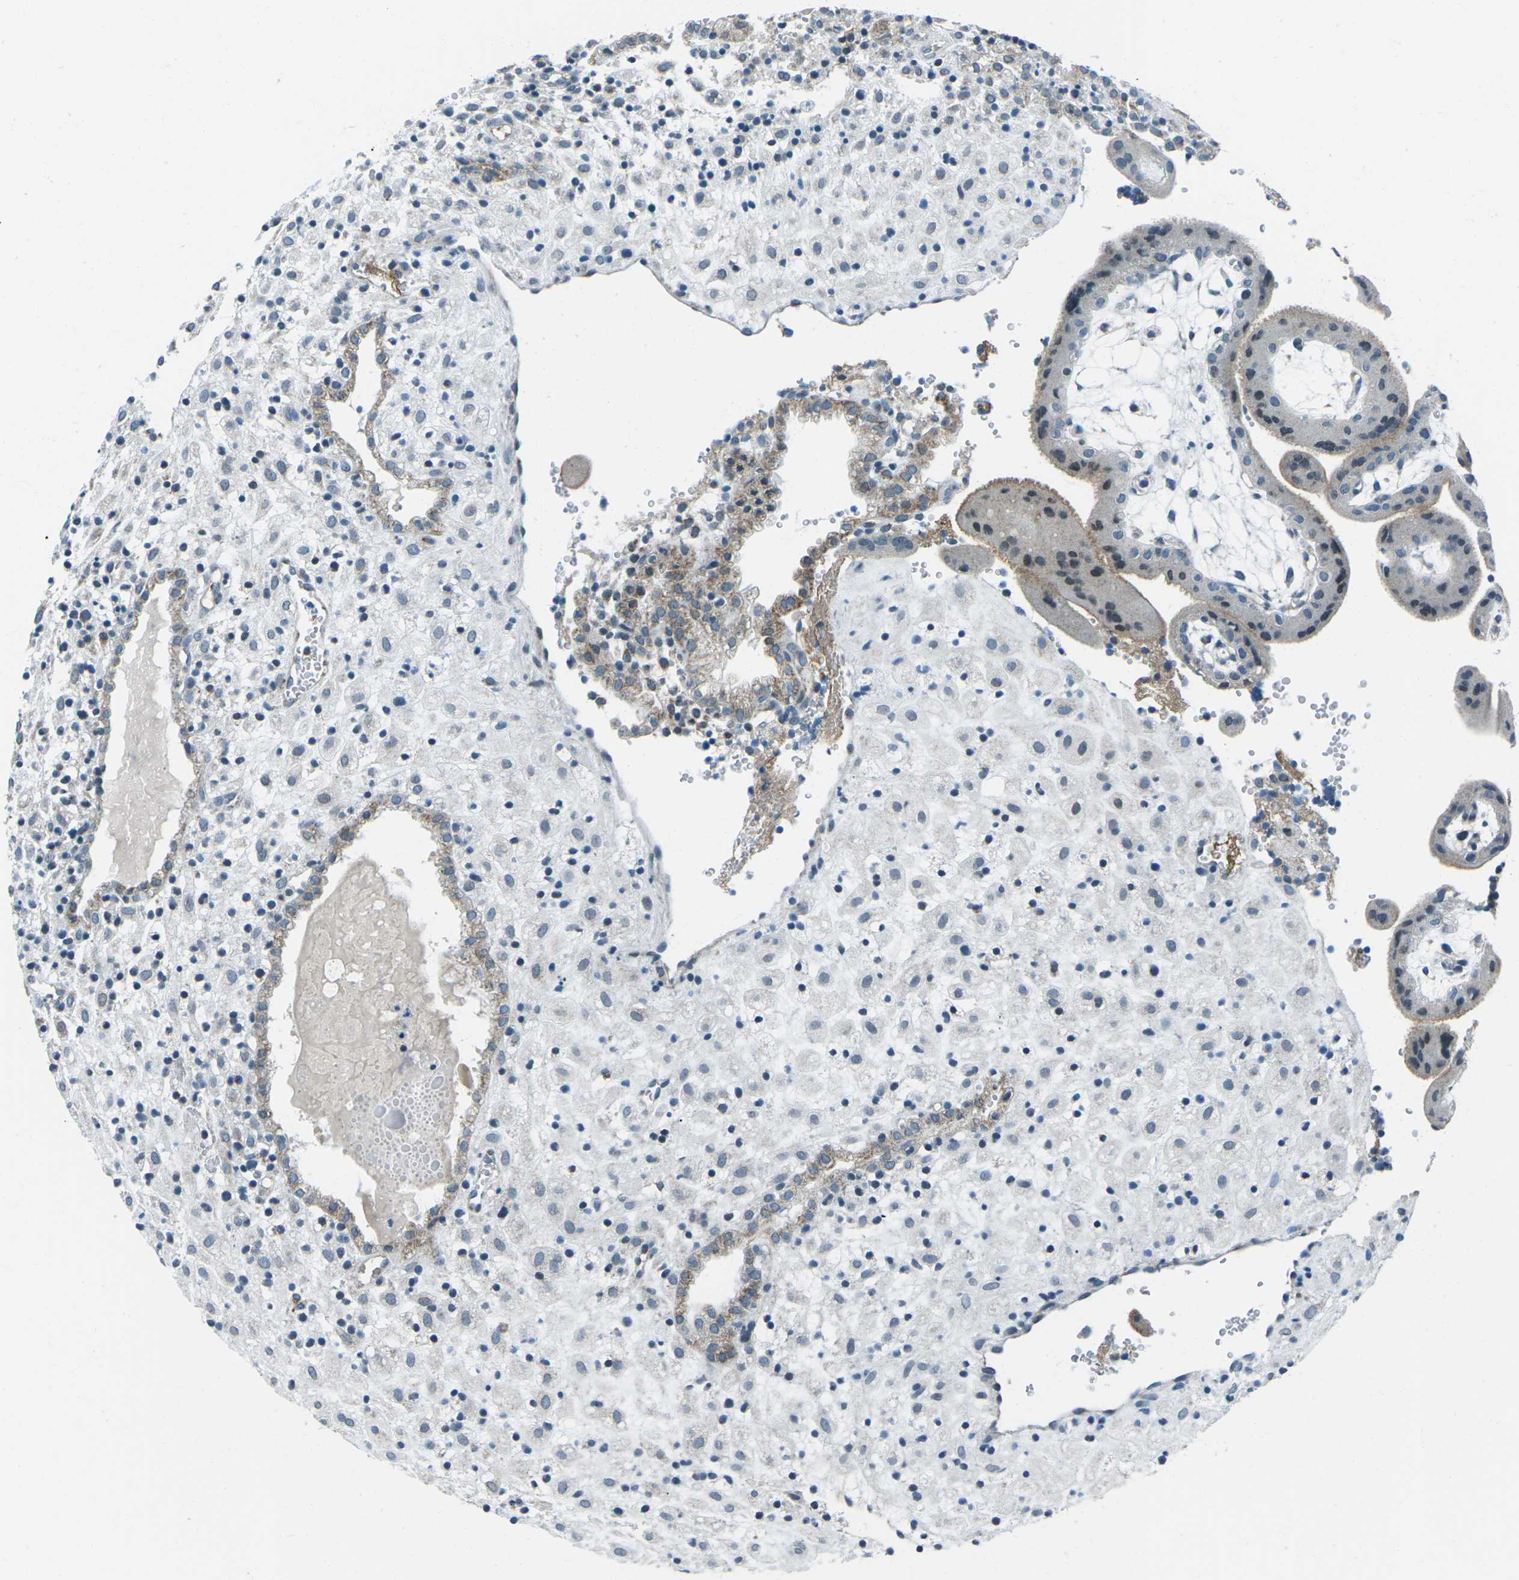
{"staining": {"intensity": "negative", "quantity": "none", "location": "none"}, "tissue": "placenta", "cell_type": "Decidual cells", "image_type": "normal", "snomed": [{"axis": "morphology", "description": "Normal tissue, NOS"}, {"axis": "topography", "description": "Placenta"}], "caption": "This is an immunohistochemistry (IHC) image of normal placenta. There is no staining in decidual cells.", "gene": "RFESD", "patient": {"sex": "female", "age": 18}}